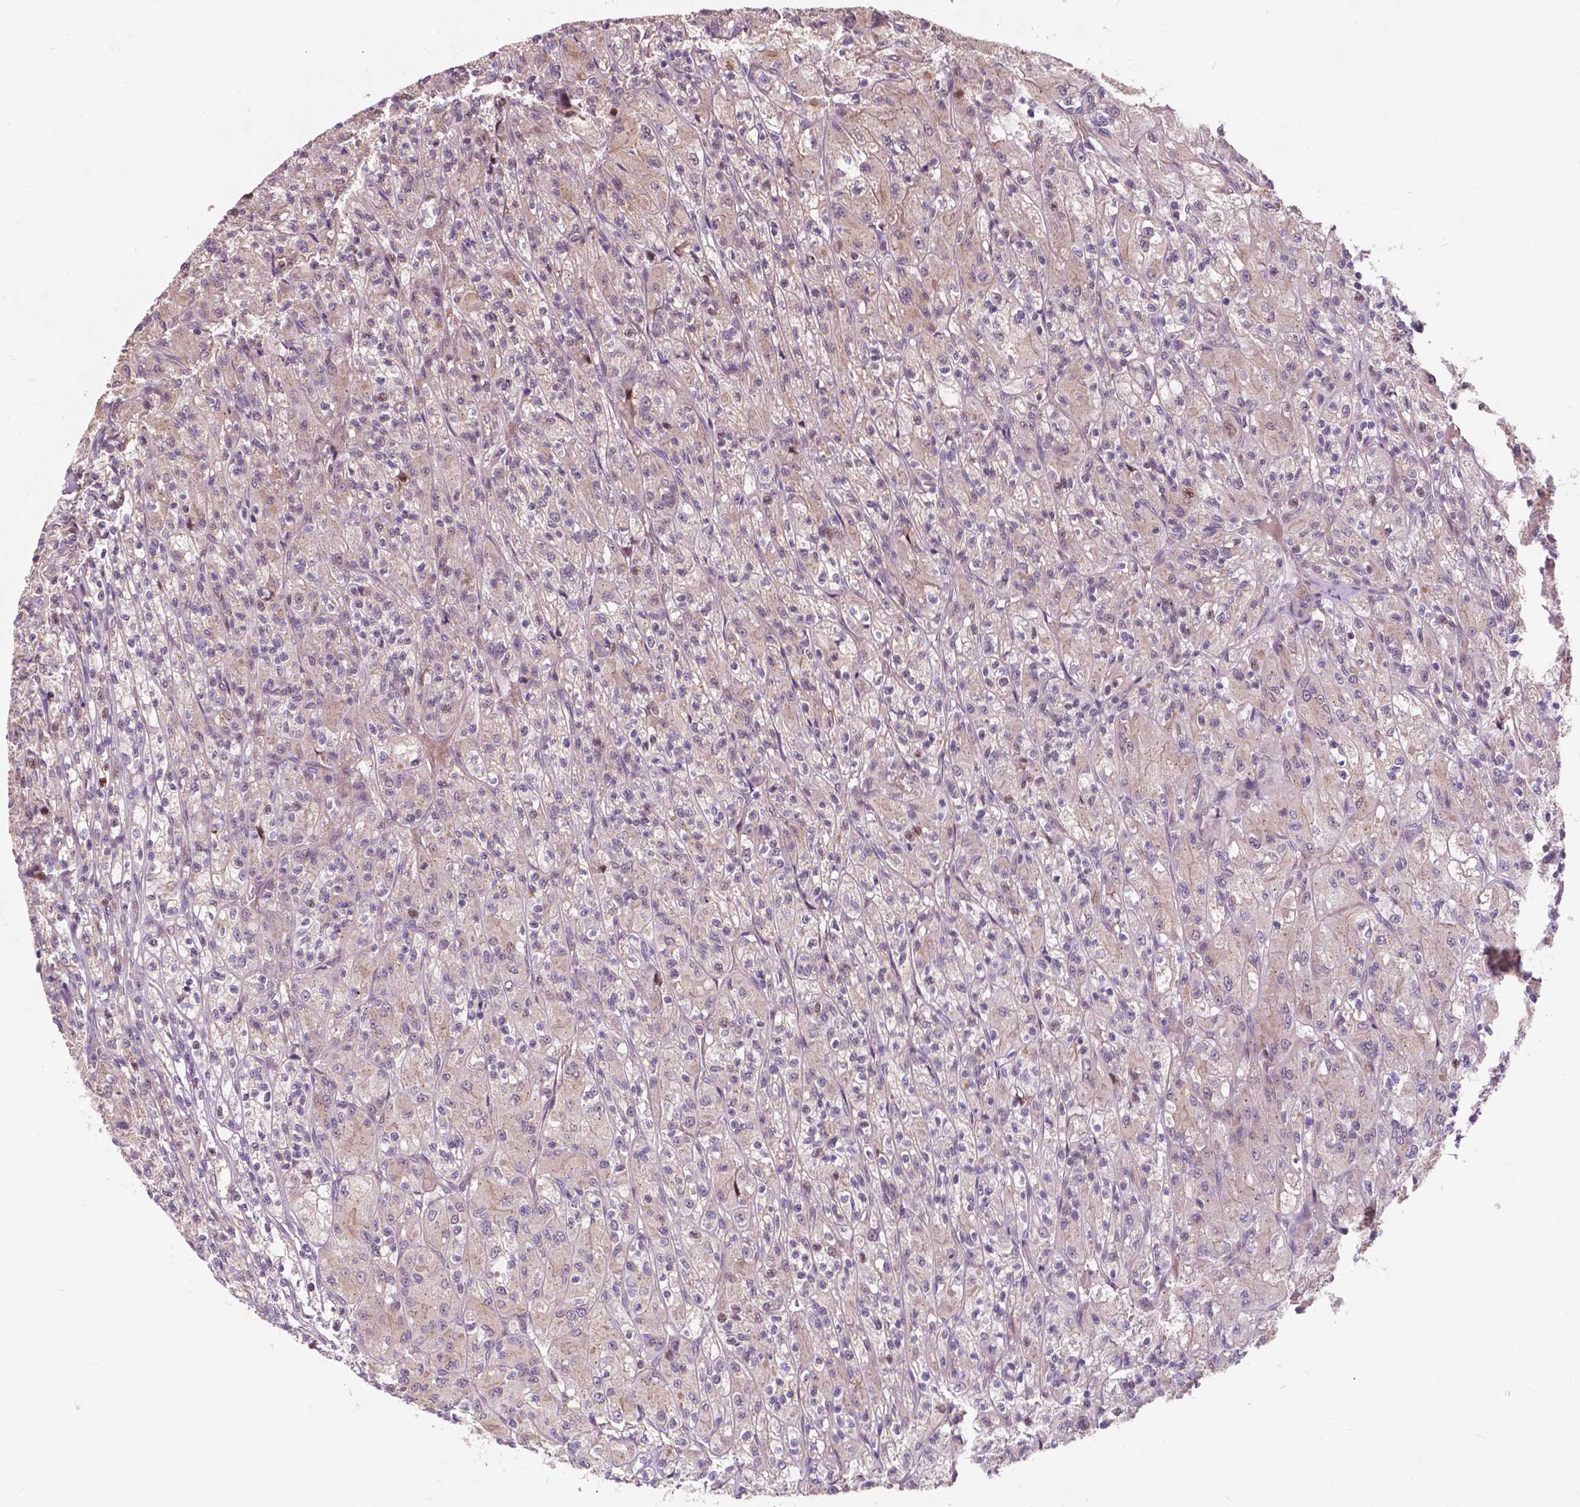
{"staining": {"intensity": "weak", "quantity": "<25%", "location": "cytoplasmic/membranous"}, "tissue": "renal cancer", "cell_type": "Tumor cells", "image_type": "cancer", "snomed": [{"axis": "morphology", "description": "Adenocarcinoma, NOS"}, {"axis": "topography", "description": "Kidney"}], "caption": "Renal adenocarcinoma stained for a protein using immunohistochemistry displays no expression tumor cells.", "gene": "DUSP16", "patient": {"sex": "female", "age": 70}}